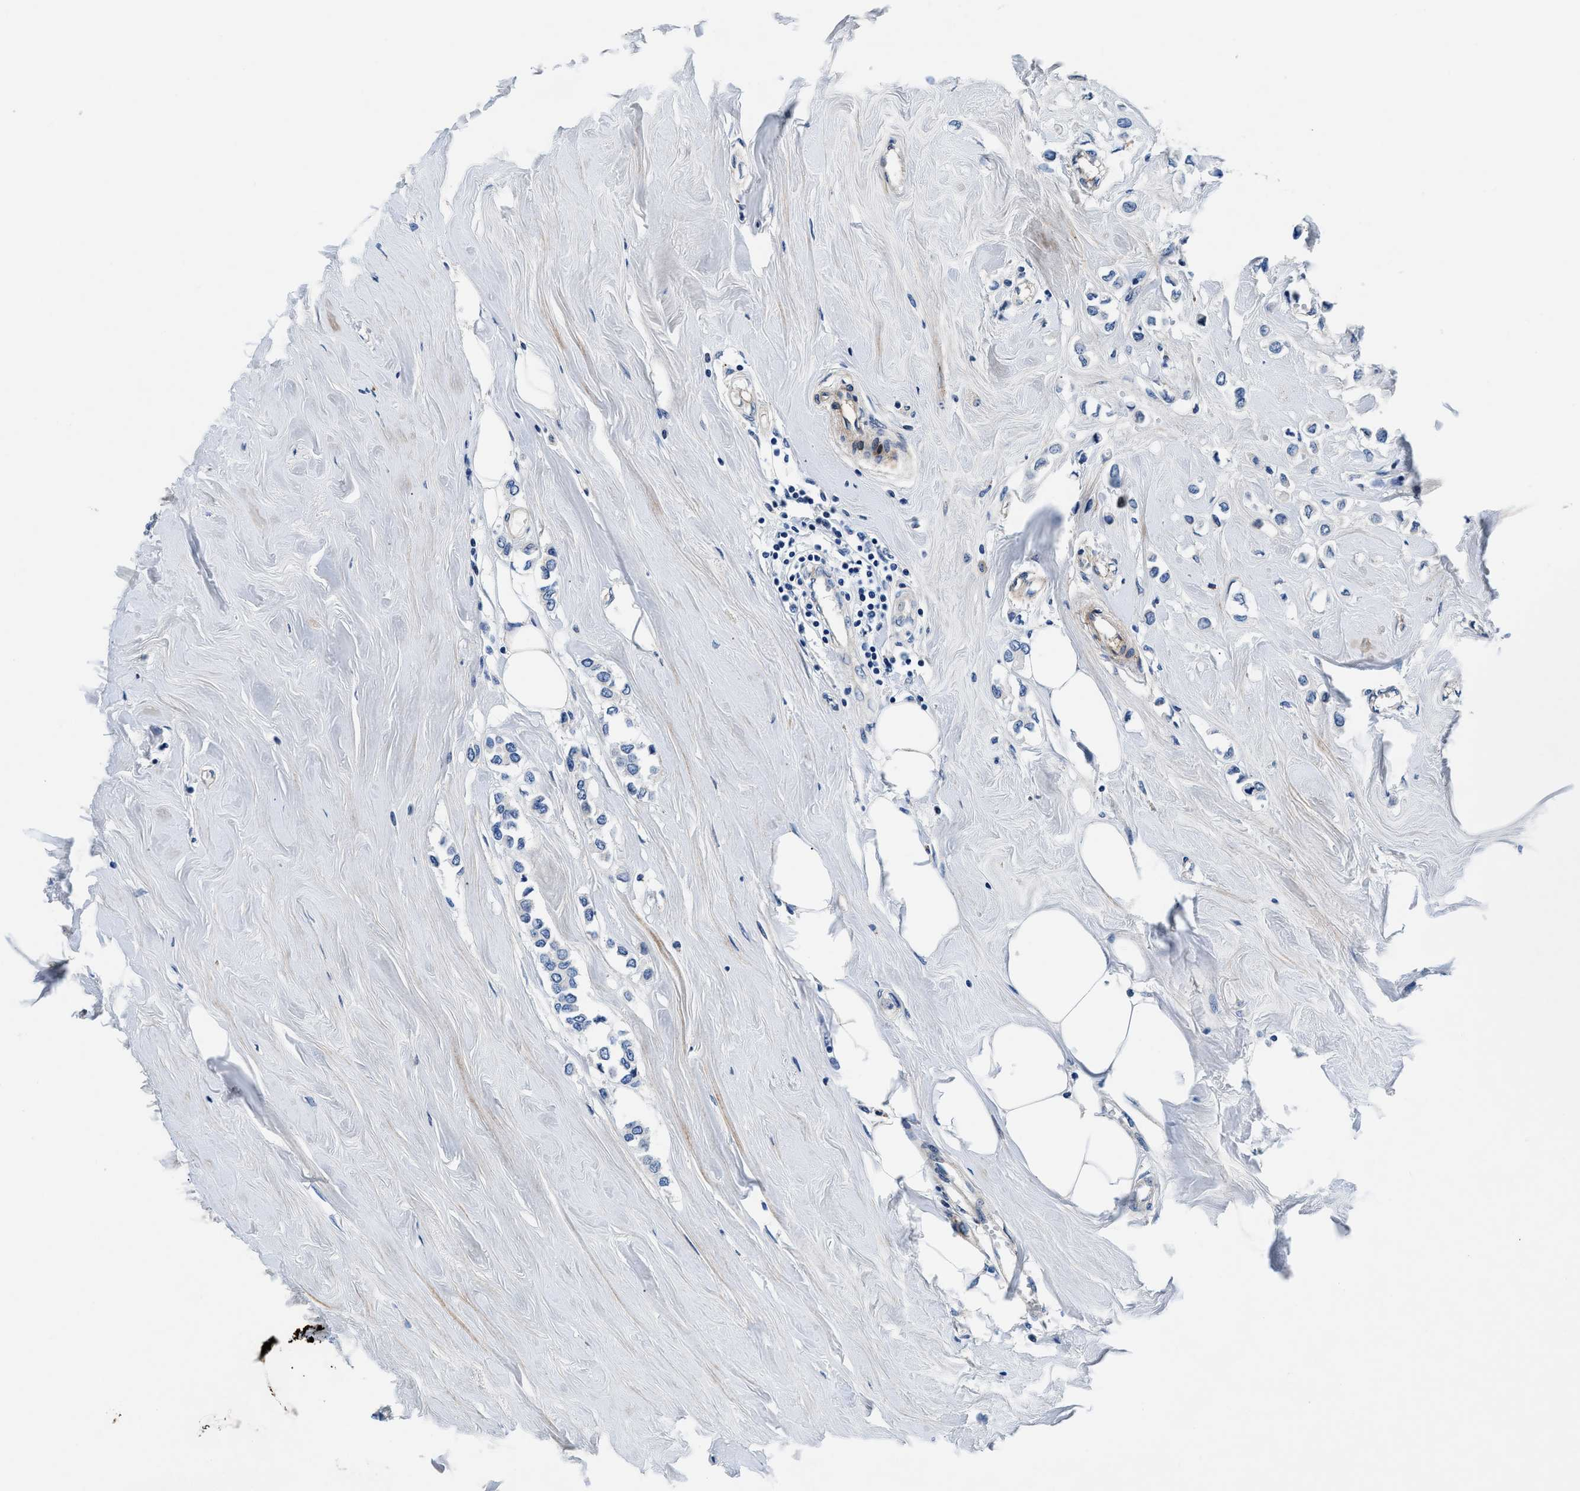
{"staining": {"intensity": "negative", "quantity": "none", "location": "none"}, "tissue": "breast cancer", "cell_type": "Tumor cells", "image_type": "cancer", "snomed": [{"axis": "morphology", "description": "Lobular carcinoma"}, {"axis": "topography", "description": "Breast"}], "caption": "Immunohistochemistry of human breast lobular carcinoma displays no expression in tumor cells.", "gene": "DAG1", "patient": {"sex": "female", "age": 51}}